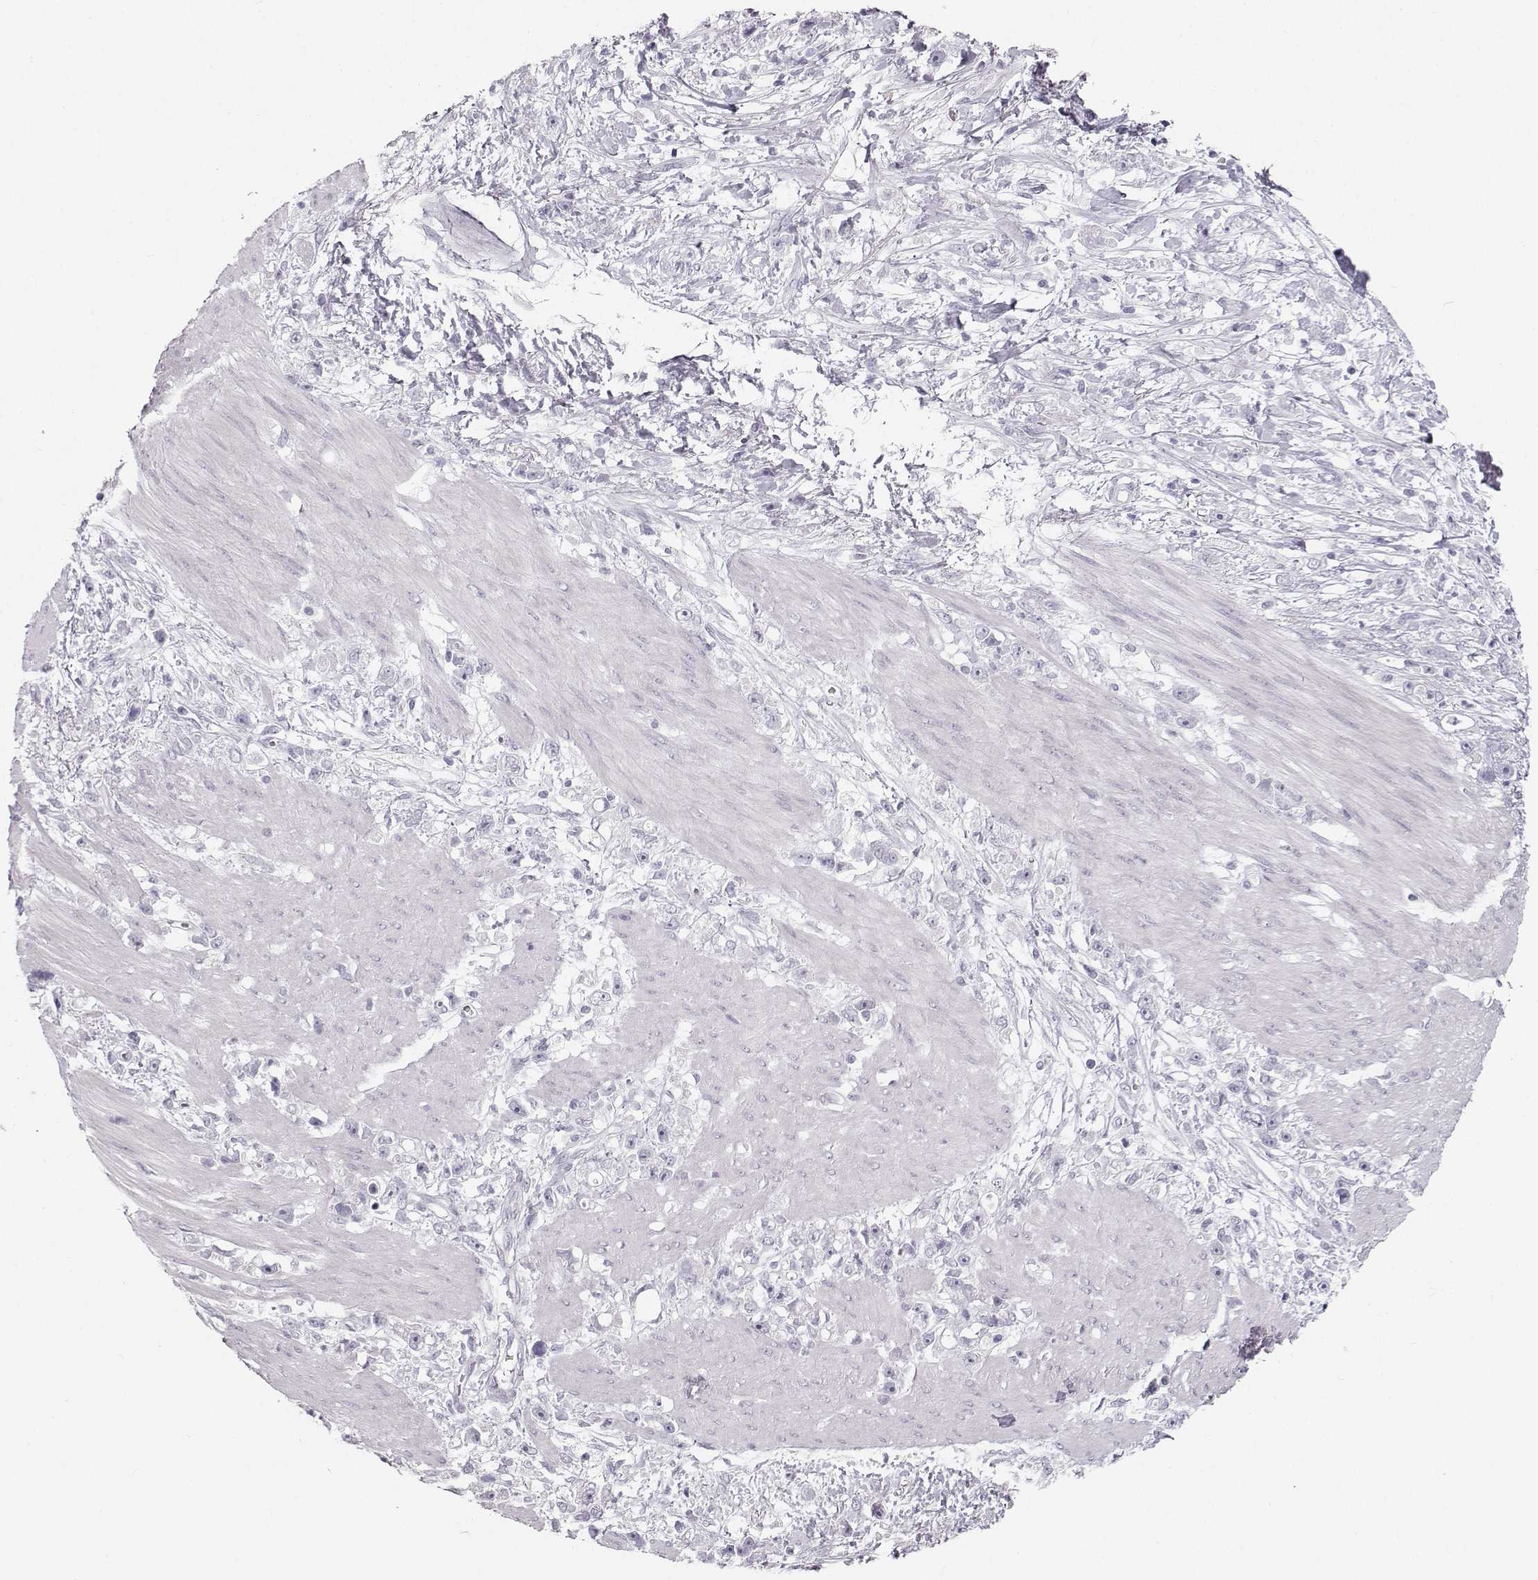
{"staining": {"intensity": "negative", "quantity": "none", "location": "none"}, "tissue": "stomach cancer", "cell_type": "Tumor cells", "image_type": "cancer", "snomed": [{"axis": "morphology", "description": "Adenocarcinoma, NOS"}, {"axis": "topography", "description": "Stomach"}], "caption": "DAB (3,3'-diaminobenzidine) immunohistochemical staining of stomach cancer (adenocarcinoma) shows no significant positivity in tumor cells.", "gene": "CASR", "patient": {"sex": "female", "age": 59}}